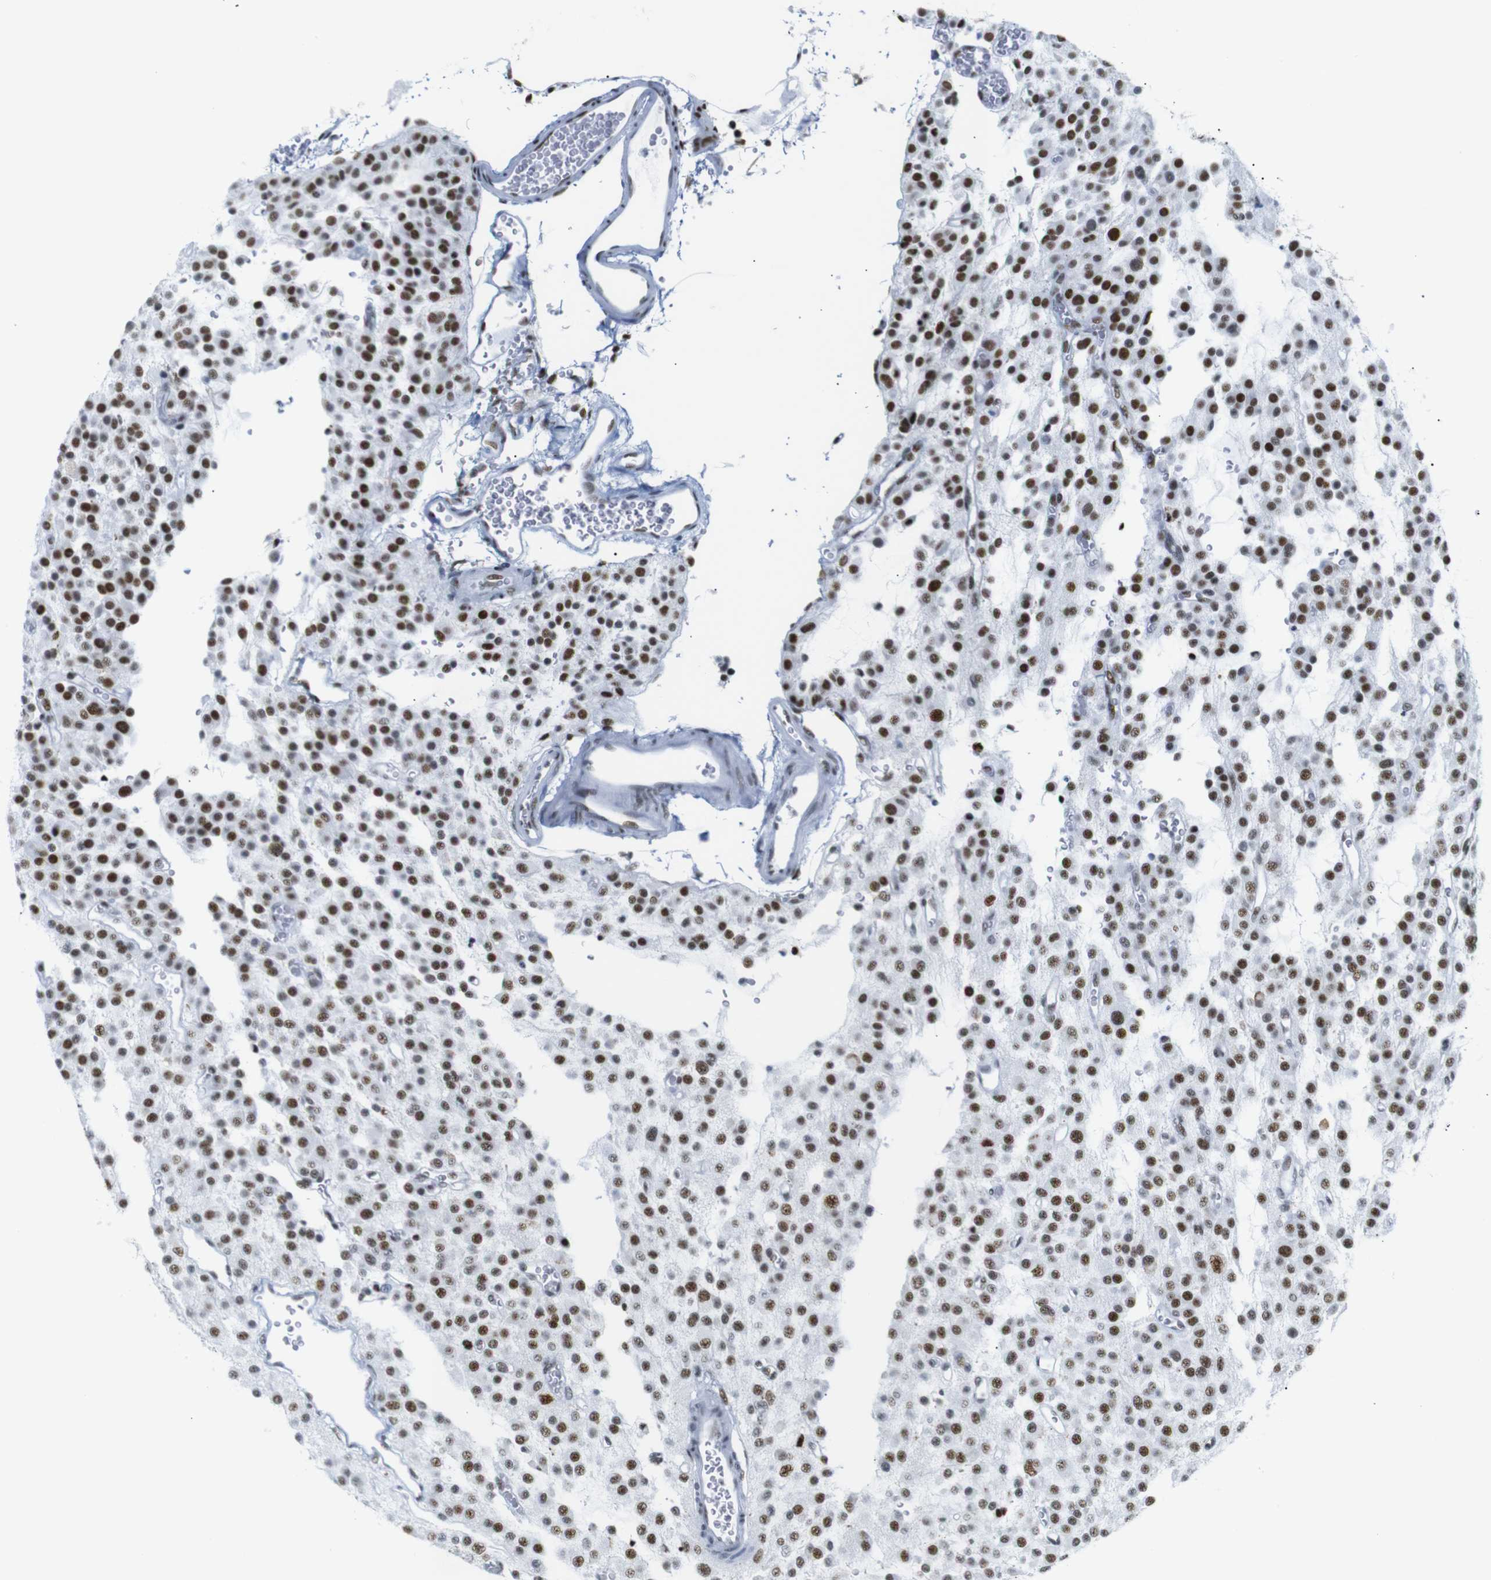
{"staining": {"intensity": "strong", "quantity": ">75%", "location": "nuclear"}, "tissue": "glioma", "cell_type": "Tumor cells", "image_type": "cancer", "snomed": [{"axis": "morphology", "description": "Glioma, malignant, Low grade"}, {"axis": "topography", "description": "Brain"}], "caption": "Immunohistochemistry (IHC) histopathology image of glioma stained for a protein (brown), which displays high levels of strong nuclear staining in approximately >75% of tumor cells.", "gene": "TRA2B", "patient": {"sex": "male", "age": 38}}